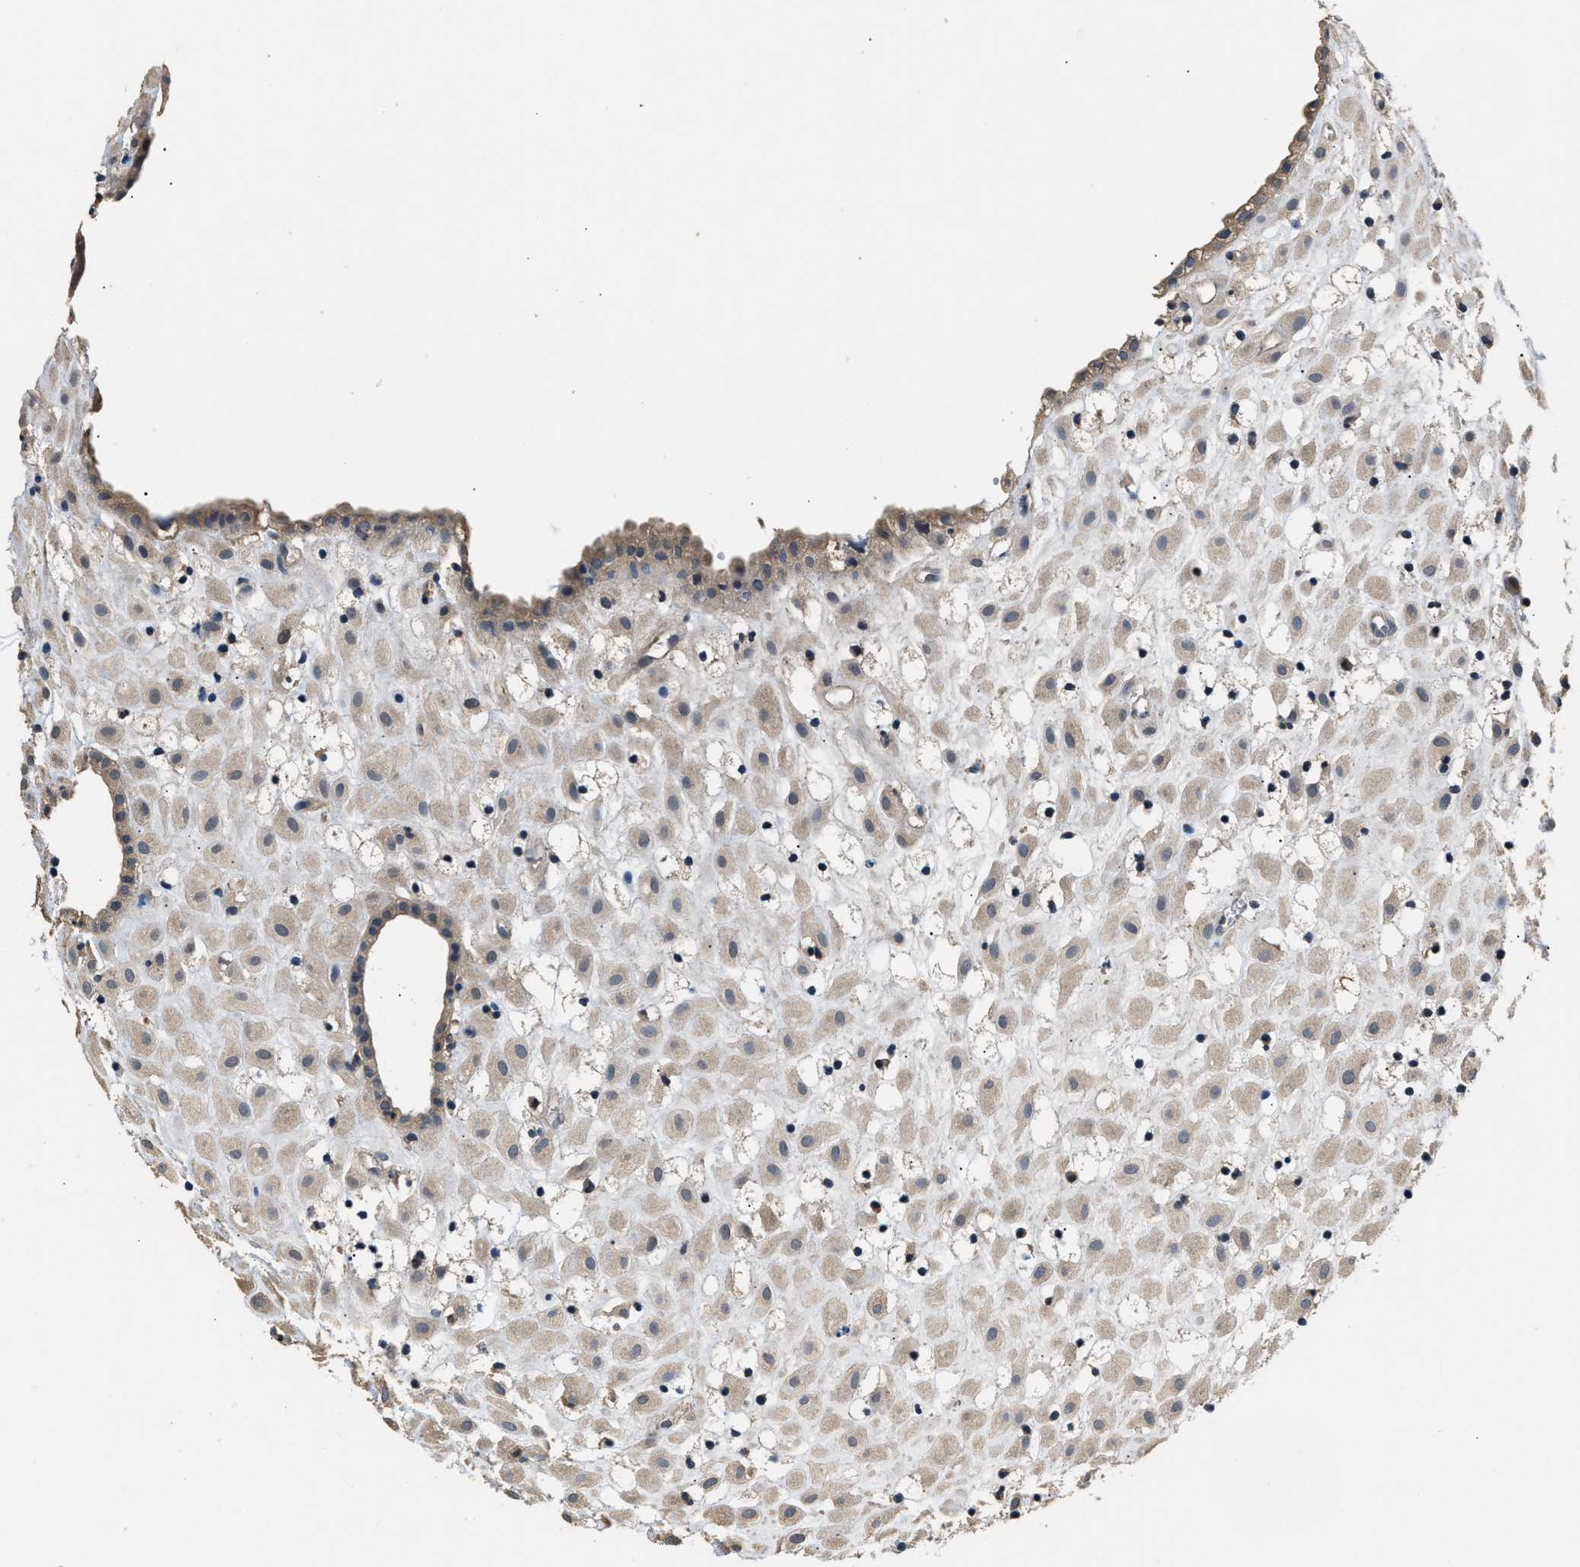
{"staining": {"intensity": "negative", "quantity": "none", "location": "none"}, "tissue": "placenta", "cell_type": "Decidual cells", "image_type": "normal", "snomed": [{"axis": "morphology", "description": "Normal tissue, NOS"}, {"axis": "topography", "description": "Placenta"}], "caption": "This histopathology image is of normal placenta stained with IHC to label a protein in brown with the nuclei are counter-stained blue. There is no positivity in decidual cells. (DAB (3,3'-diaminobenzidine) IHC visualized using brightfield microscopy, high magnification).", "gene": "ABCC9", "patient": {"sex": "female", "age": 18}}